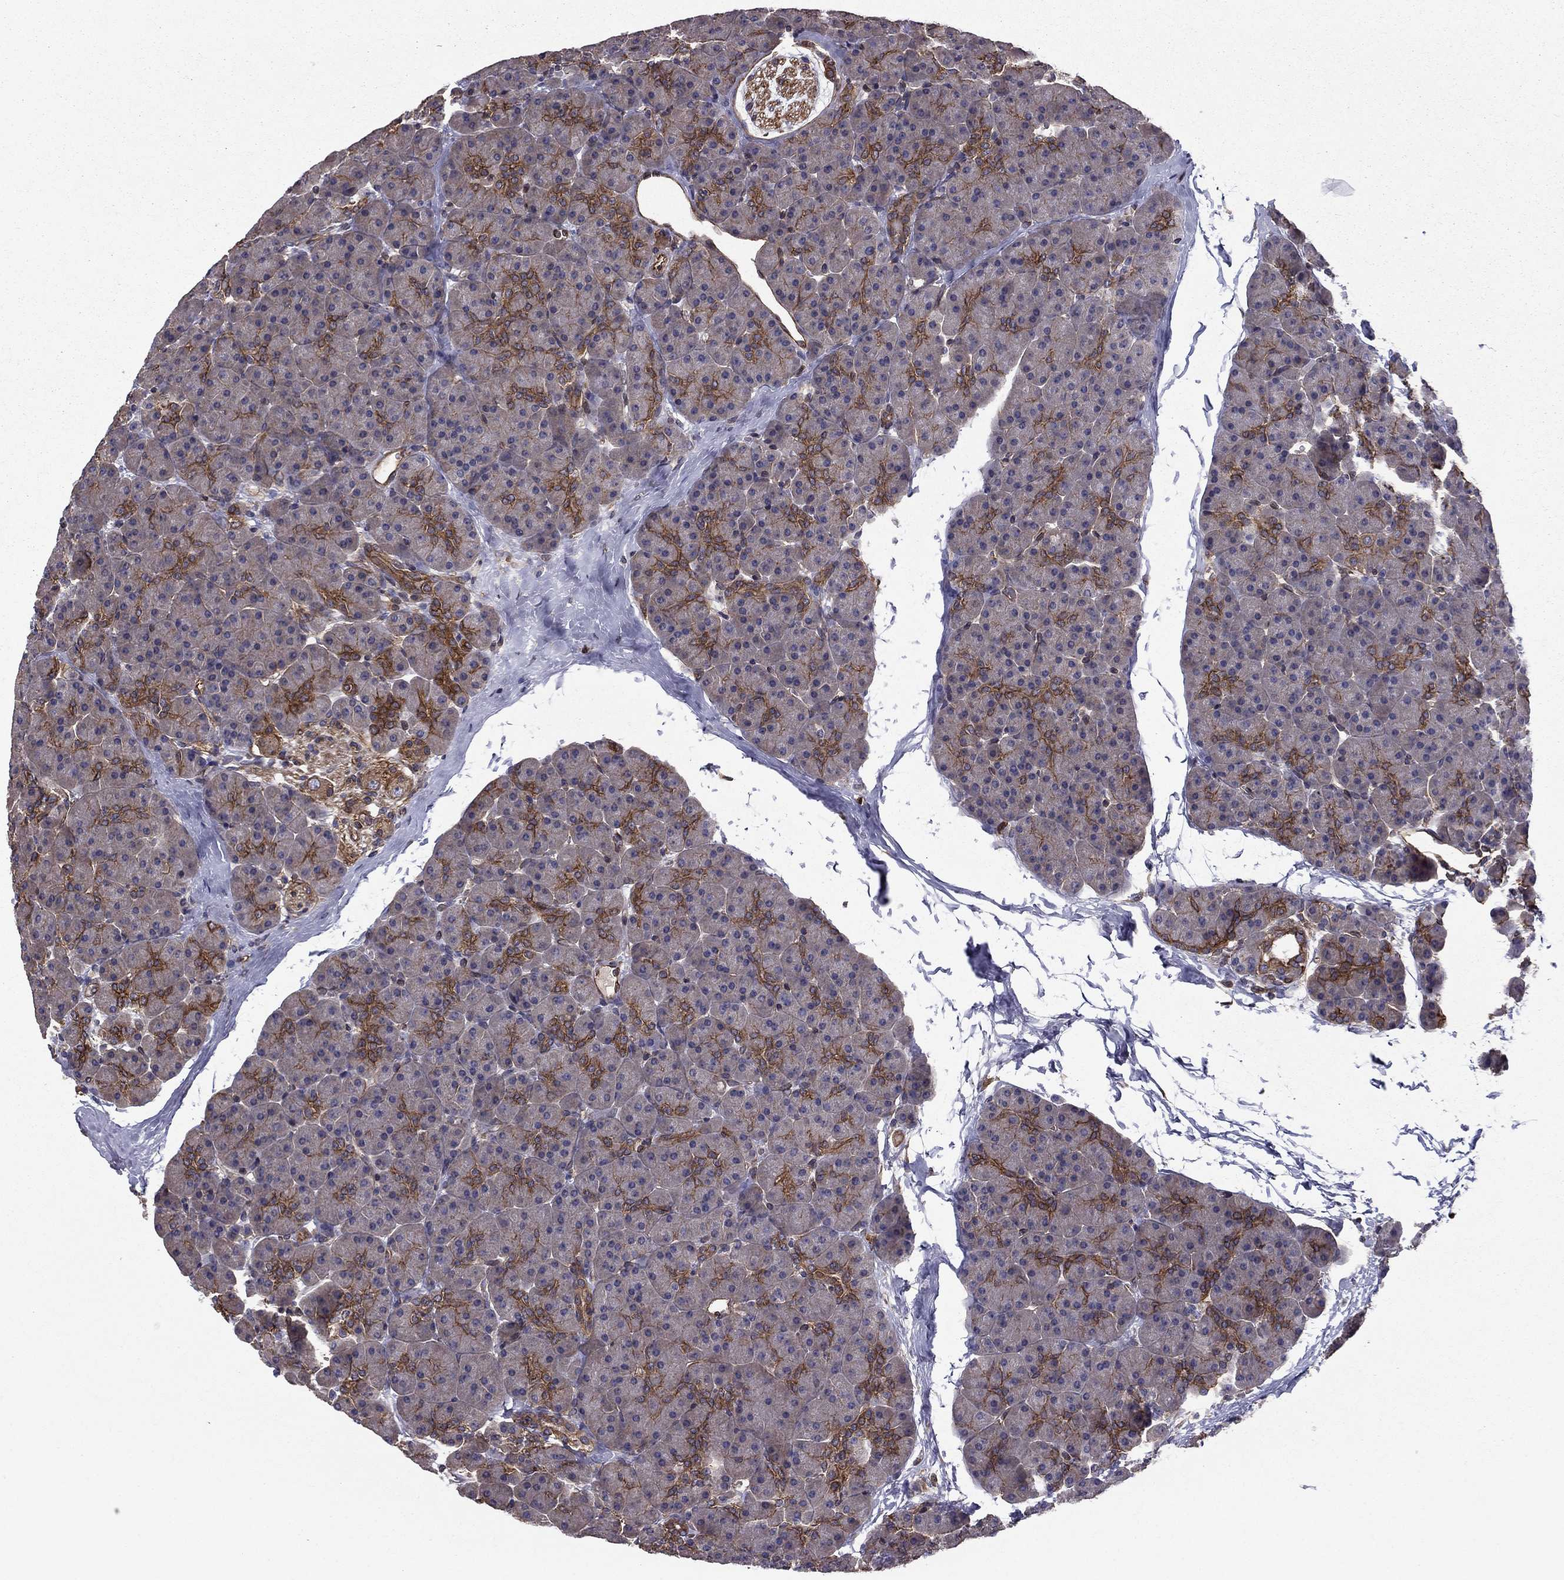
{"staining": {"intensity": "strong", "quantity": "25%-75%", "location": "cytoplasmic/membranous"}, "tissue": "pancreas", "cell_type": "Exocrine glandular cells", "image_type": "normal", "snomed": [{"axis": "morphology", "description": "Normal tissue, NOS"}, {"axis": "topography", "description": "Pancreas"}], "caption": "A high-resolution photomicrograph shows immunohistochemistry staining of normal pancreas, which displays strong cytoplasmic/membranous expression in about 25%-75% of exocrine glandular cells.", "gene": "SHMT1", "patient": {"sex": "female", "age": 44}}